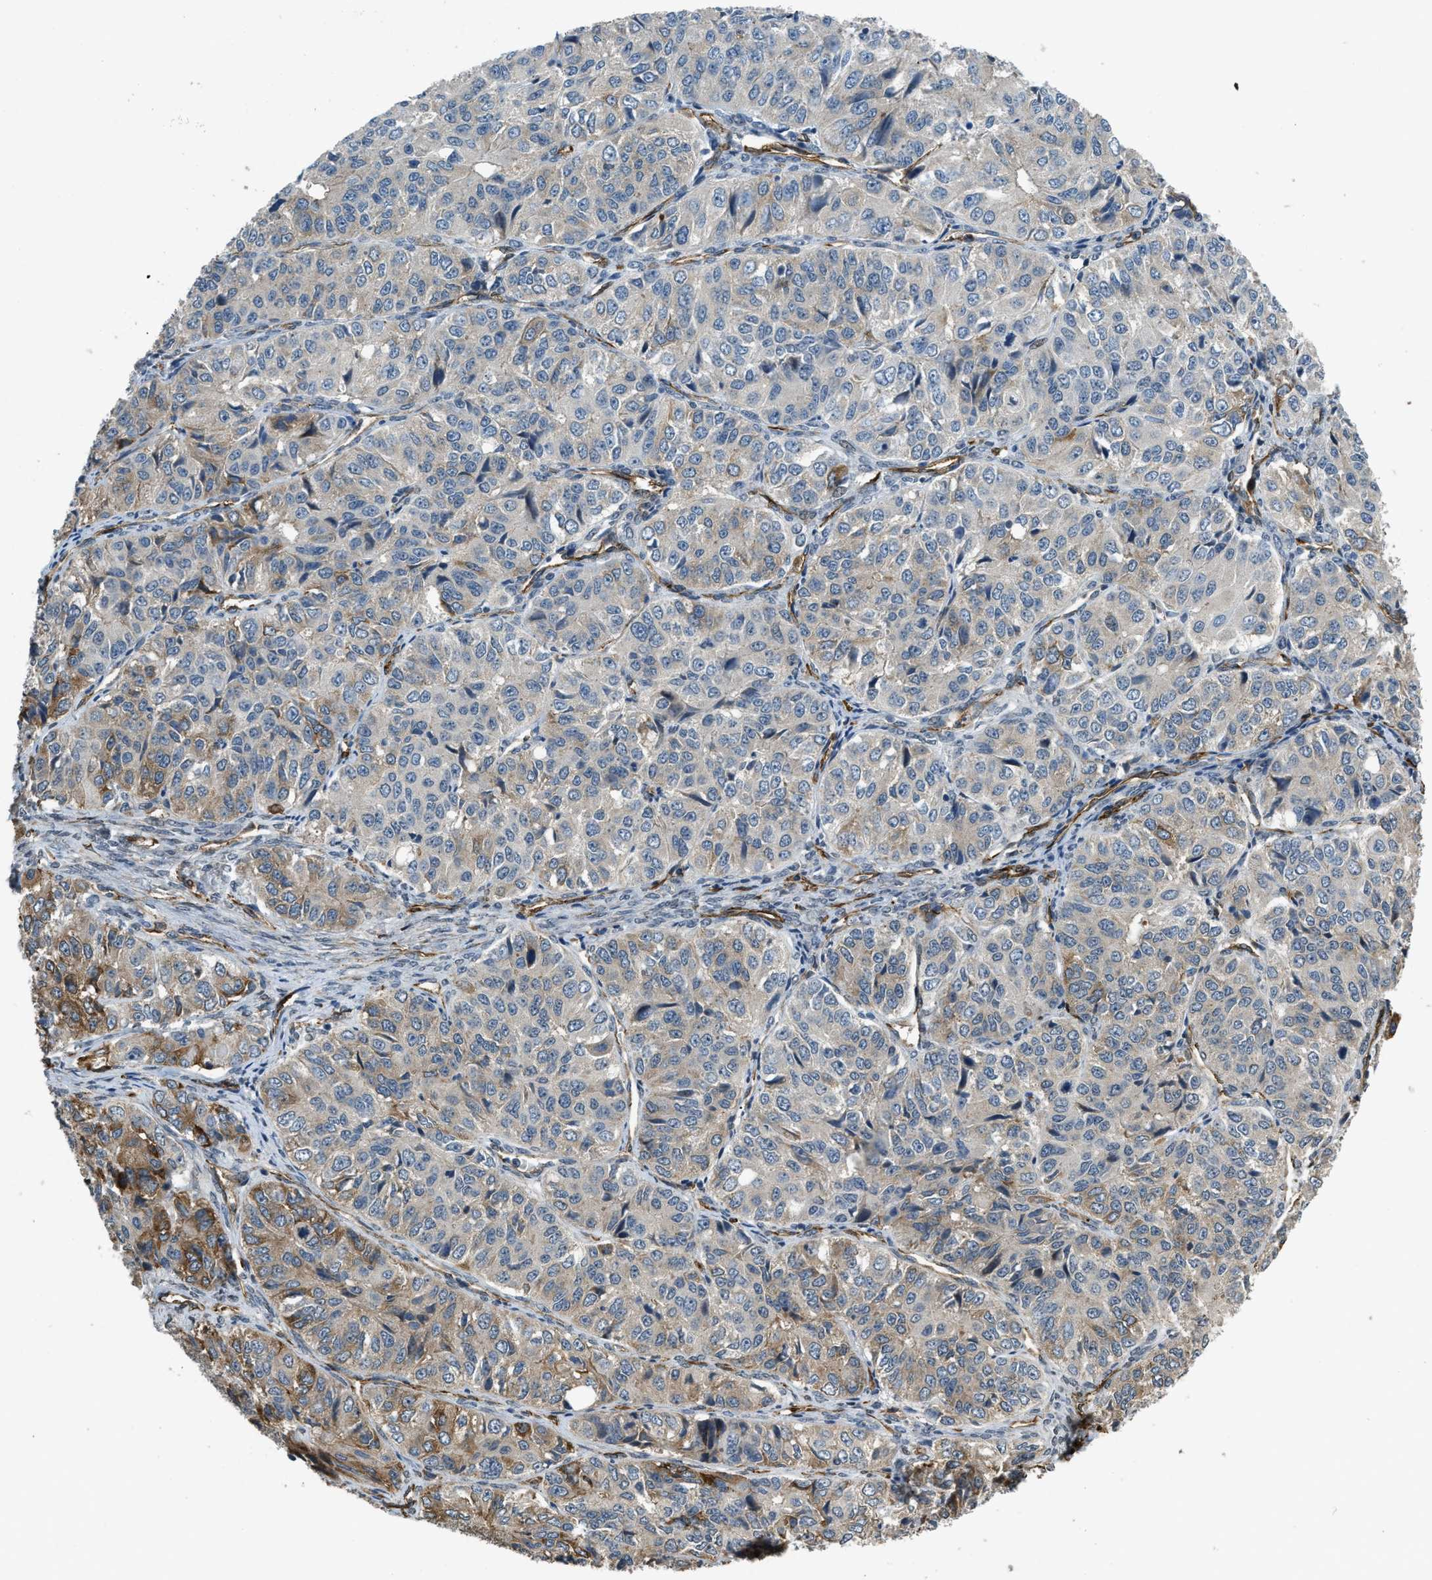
{"staining": {"intensity": "moderate", "quantity": "<25%", "location": "cytoplasmic/membranous"}, "tissue": "ovarian cancer", "cell_type": "Tumor cells", "image_type": "cancer", "snomed": [{"axis": "morphology", "description": "Carcinoma, endometroid"}, {"axis": "topography", "description": "Ovary"}], "caption": "Human ovarian endometroid carcinoma stained with a brown dye demonstrates moderate cytoplasmic/membranous positive positivity in approximately <25% of tumor cells.", "gene": "NMB", "patient": {"sex": "female", "age": 51}}